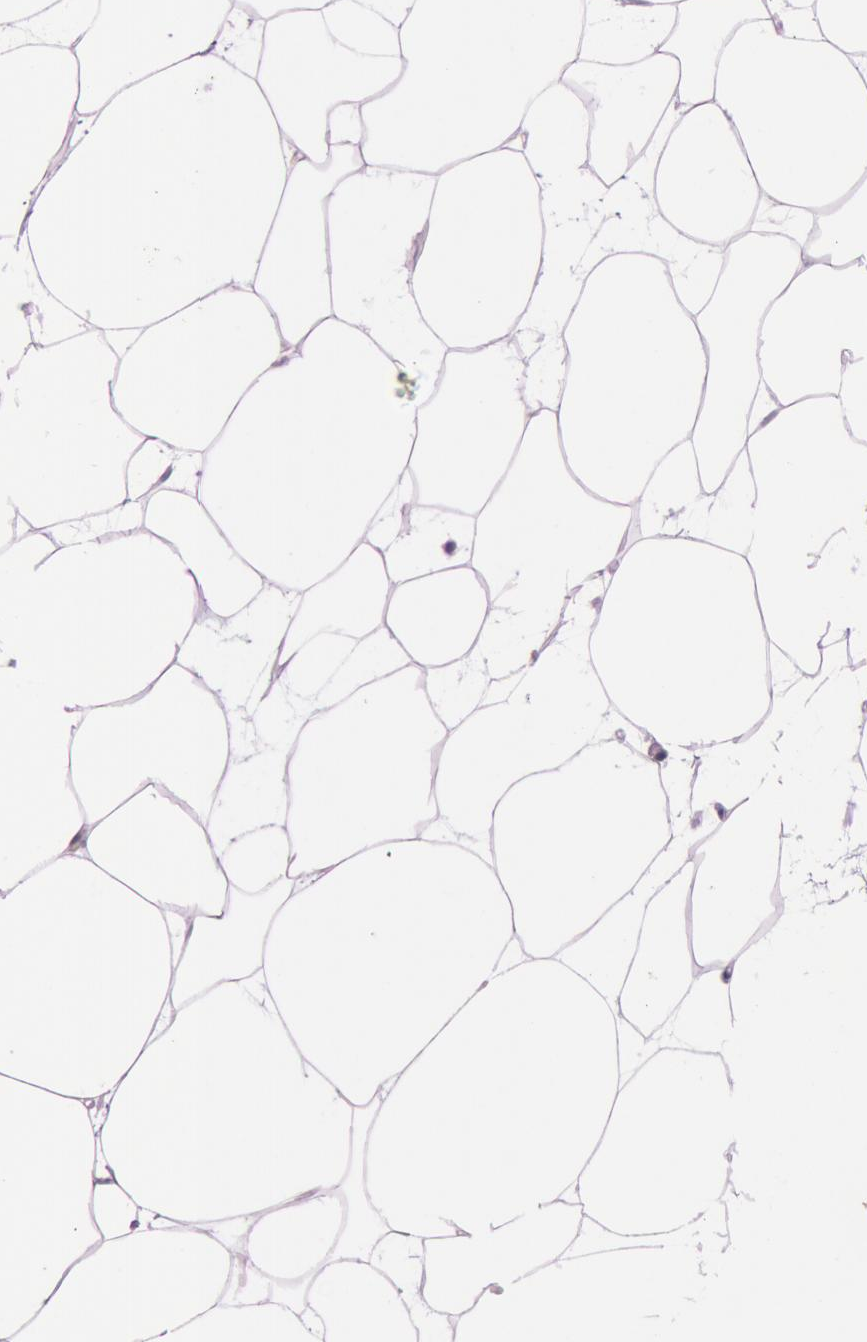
{"staining": {"intensity": "negative", "quantity": "none", "location": "none"}, "tissue": "adipose tissue", "cell_type": "Adipocytes", "image_type": "normal", "snomed": [{"axis": "morphology", "description": "Normal tissue, NOS"}, {"axis": "morphology", "description": "Duct carcinoma"}, {"axis": "topography", "description": "Breast"}, {"axis": "topography", "description": "Adipose tissue"}], "caption": "Immunohistochemical staining of normal adipose tissue exhibits no significant expression in adipocytes. (Stains: DAB (3,3'-diaminobenzidine) immunohistochemistry with hematoxylin counter stain, Microscopy: brightfield microscopy at high magnification).", "gene": "FOLH1", "patient": {"sex": "female", "age": 37}}